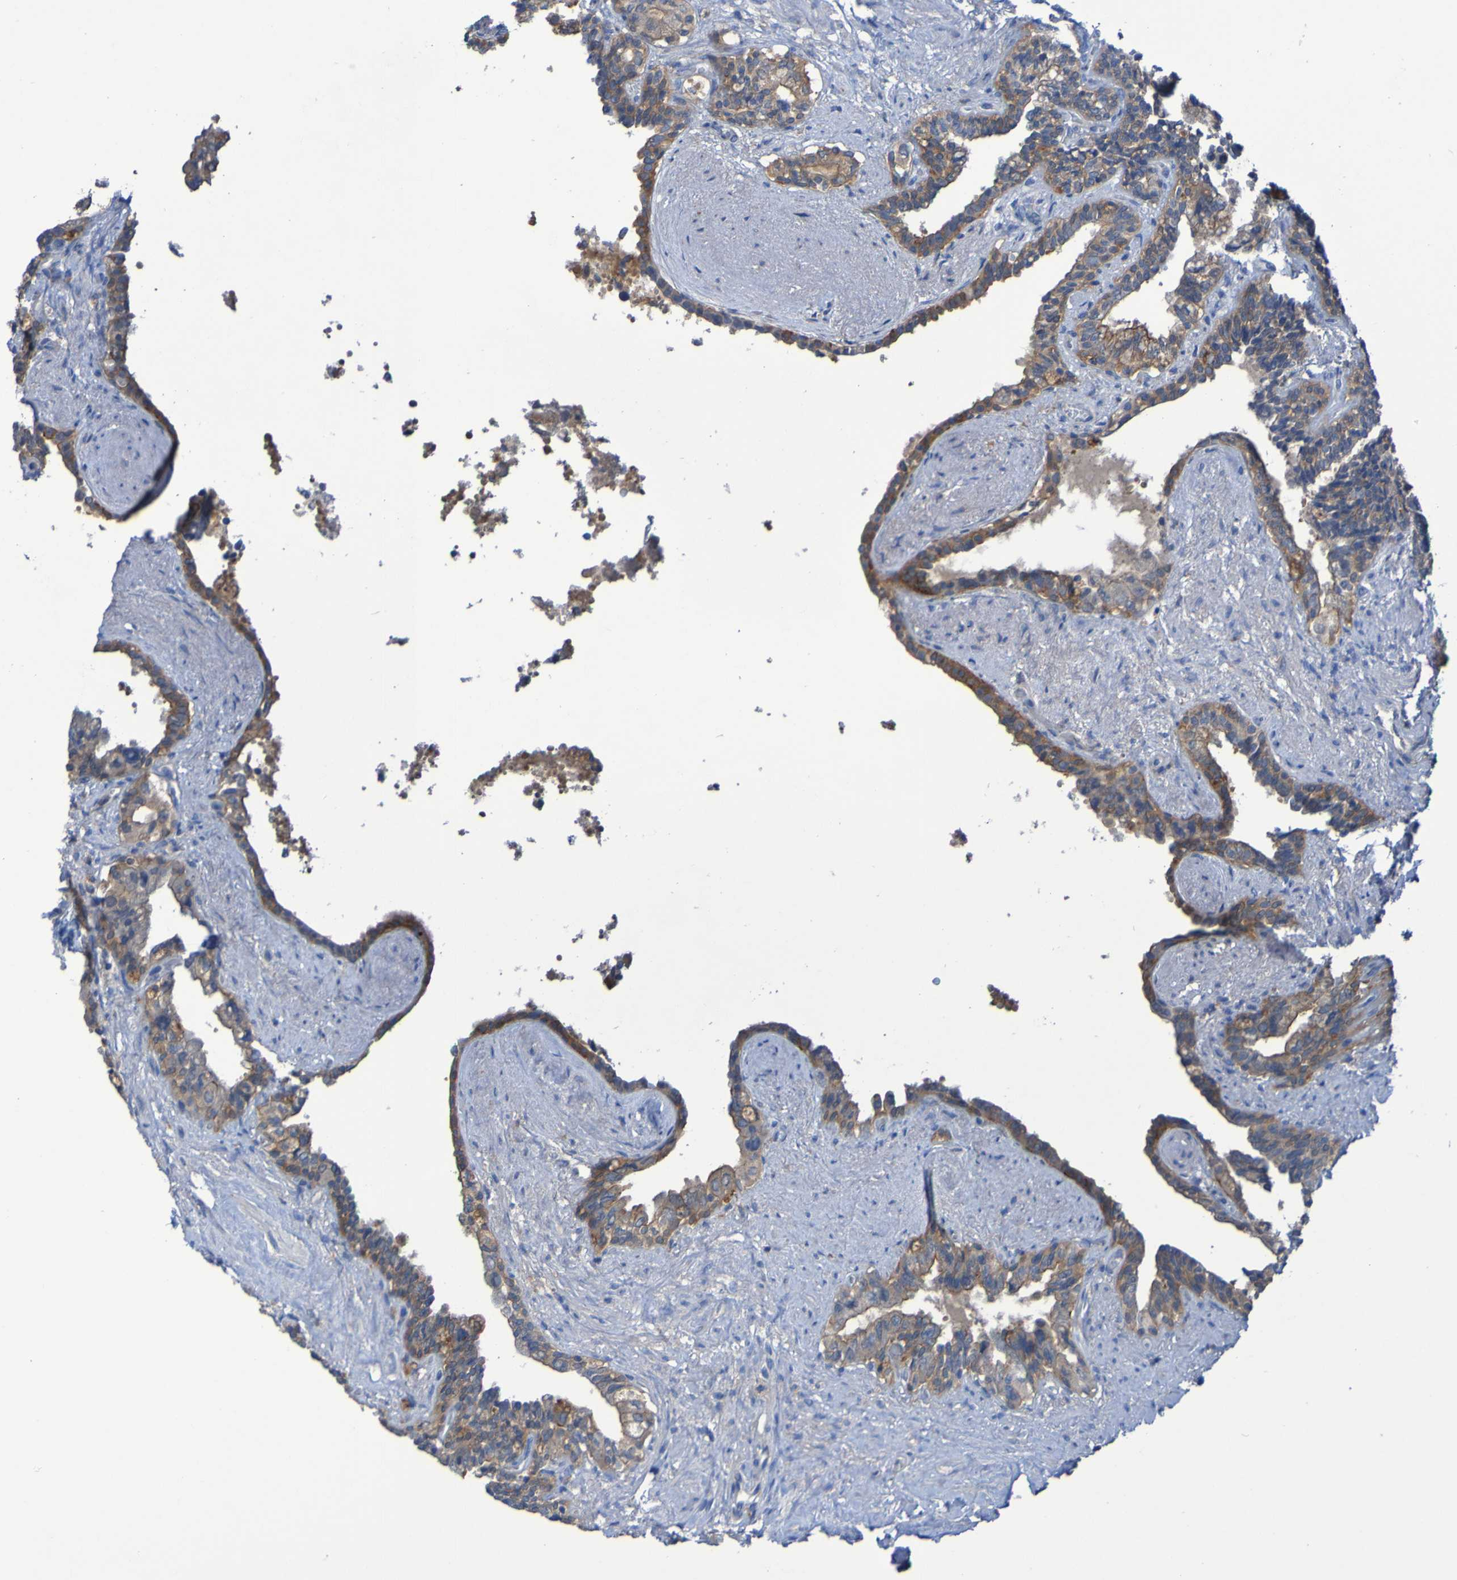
{"staining": {"intensity": "moderate", "quantity": ">75%", "location": "cytoplasmic/membranous"}, "tissue": "seminal vesicle", "cell_type": "Glandular cells", "image_type": "normal", "snomed": [{"axis": "morphology", "description": "Normal tissue, NOS"}, {"axis": "topography", "description": "Seminal veicle"}], "caption": "DAB immunohistochemical staining of normal human seminal vesicle demonstrates moderate cytoplasmic/membranous protein positivity in approximately >75% of glandular cells.", "gene": "ARHGEF16", "patient": {"sex": "male", "age": 63}}